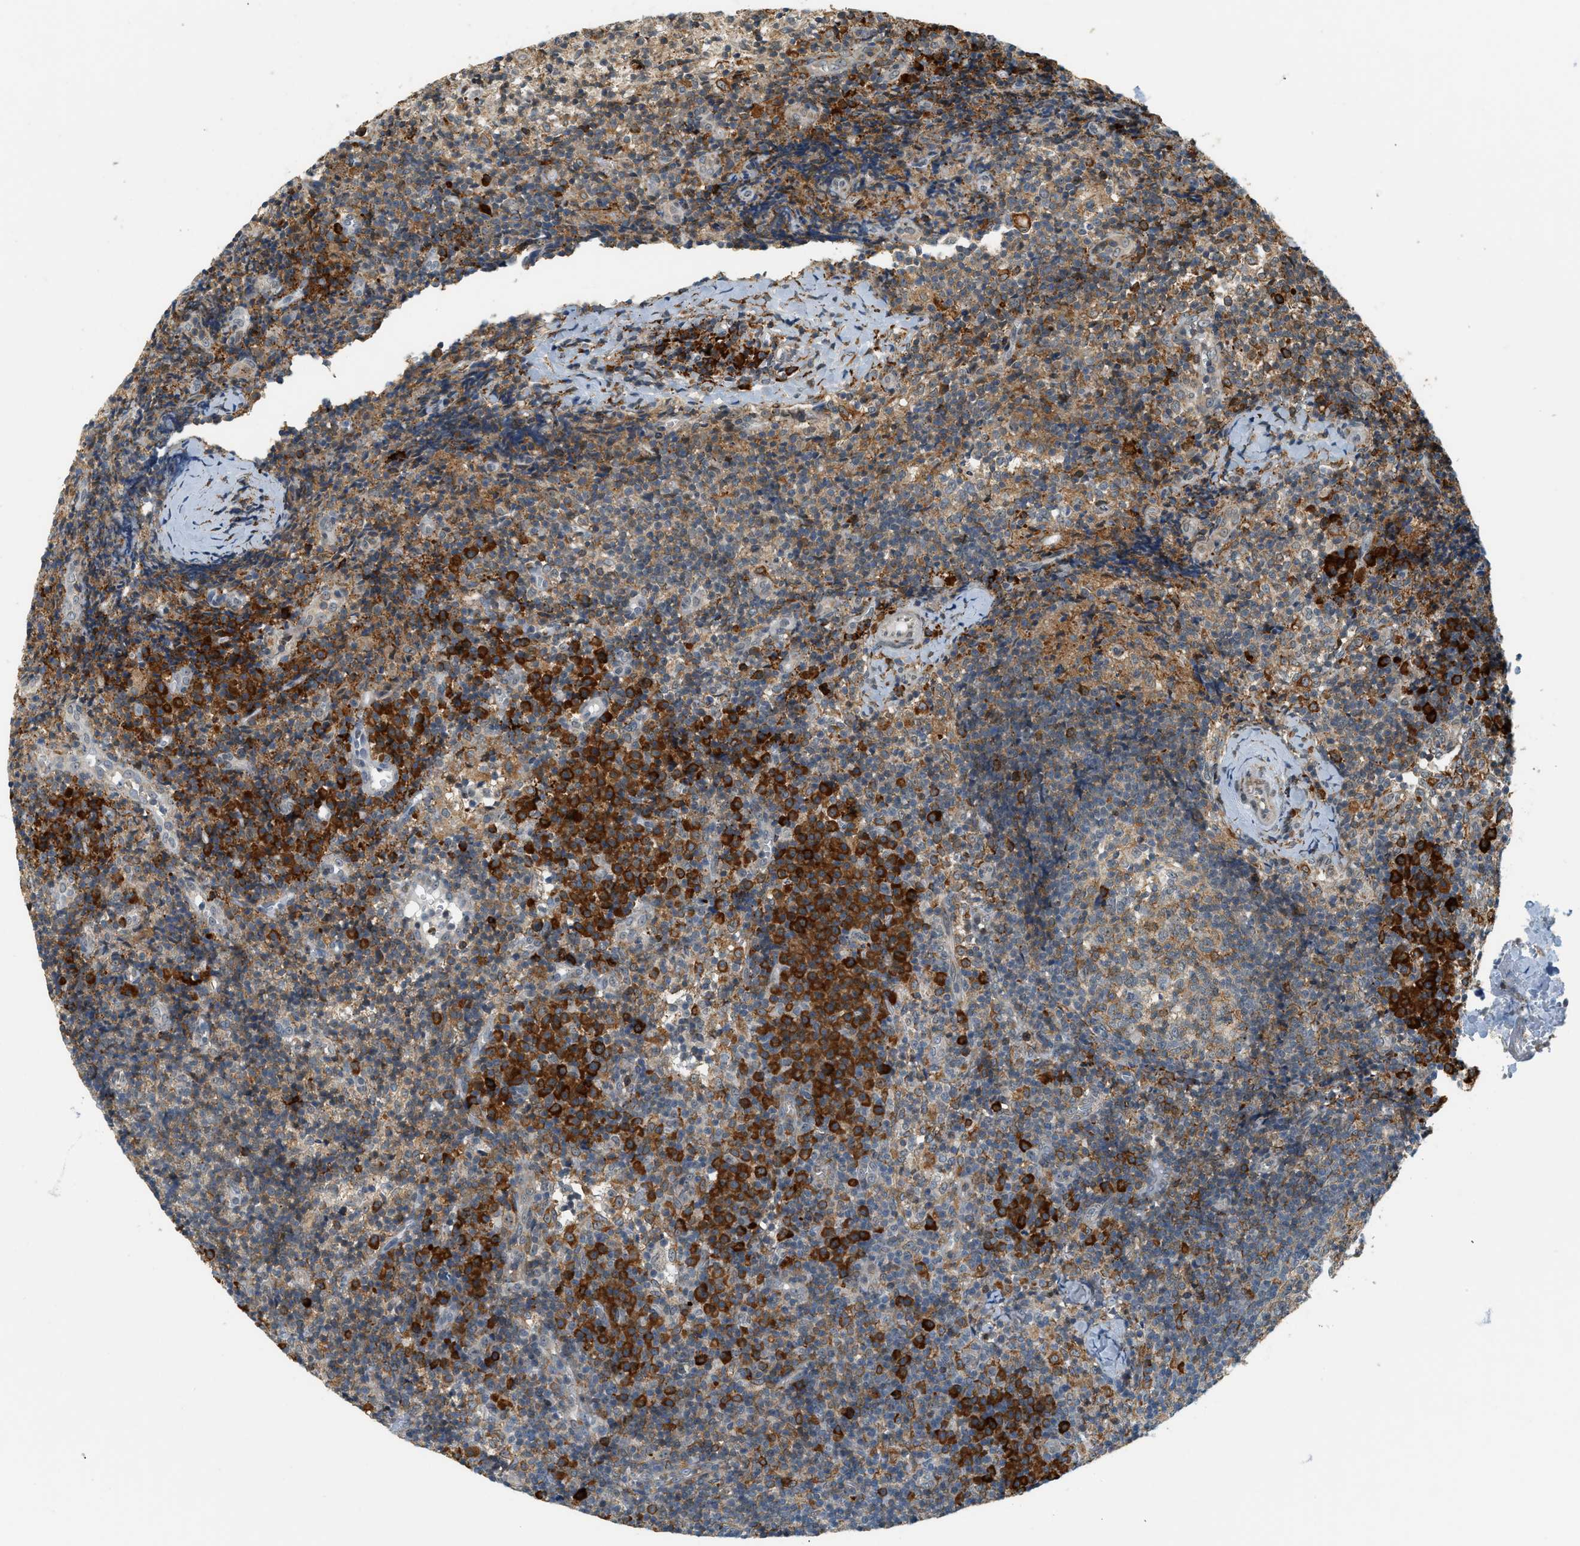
{"staining": {"intensity": "moderate", "quantity": "25%-75%", "location": "cytoplasmic/membranous"}, "tissue": "lymph node", "cell_type": "Germinal center cells", "image_type": "normal", "snomed": [{"axis": "morphology", "description": "Normal tissue, NOS"}, {"axis": "morphology", "description": "Inflammation, NOS"}, {"axis": "topography", "description": "Lymph node"}], "caption": "Approximately 25%-75% of germinal center cells in unremarkable lymph node show moderate cytoplasmic/membranous protein expression as visualized by brown immunohistochemical staining.", "gene": "SEMA4D", "patient": {"sex": "male", "age": 55}}